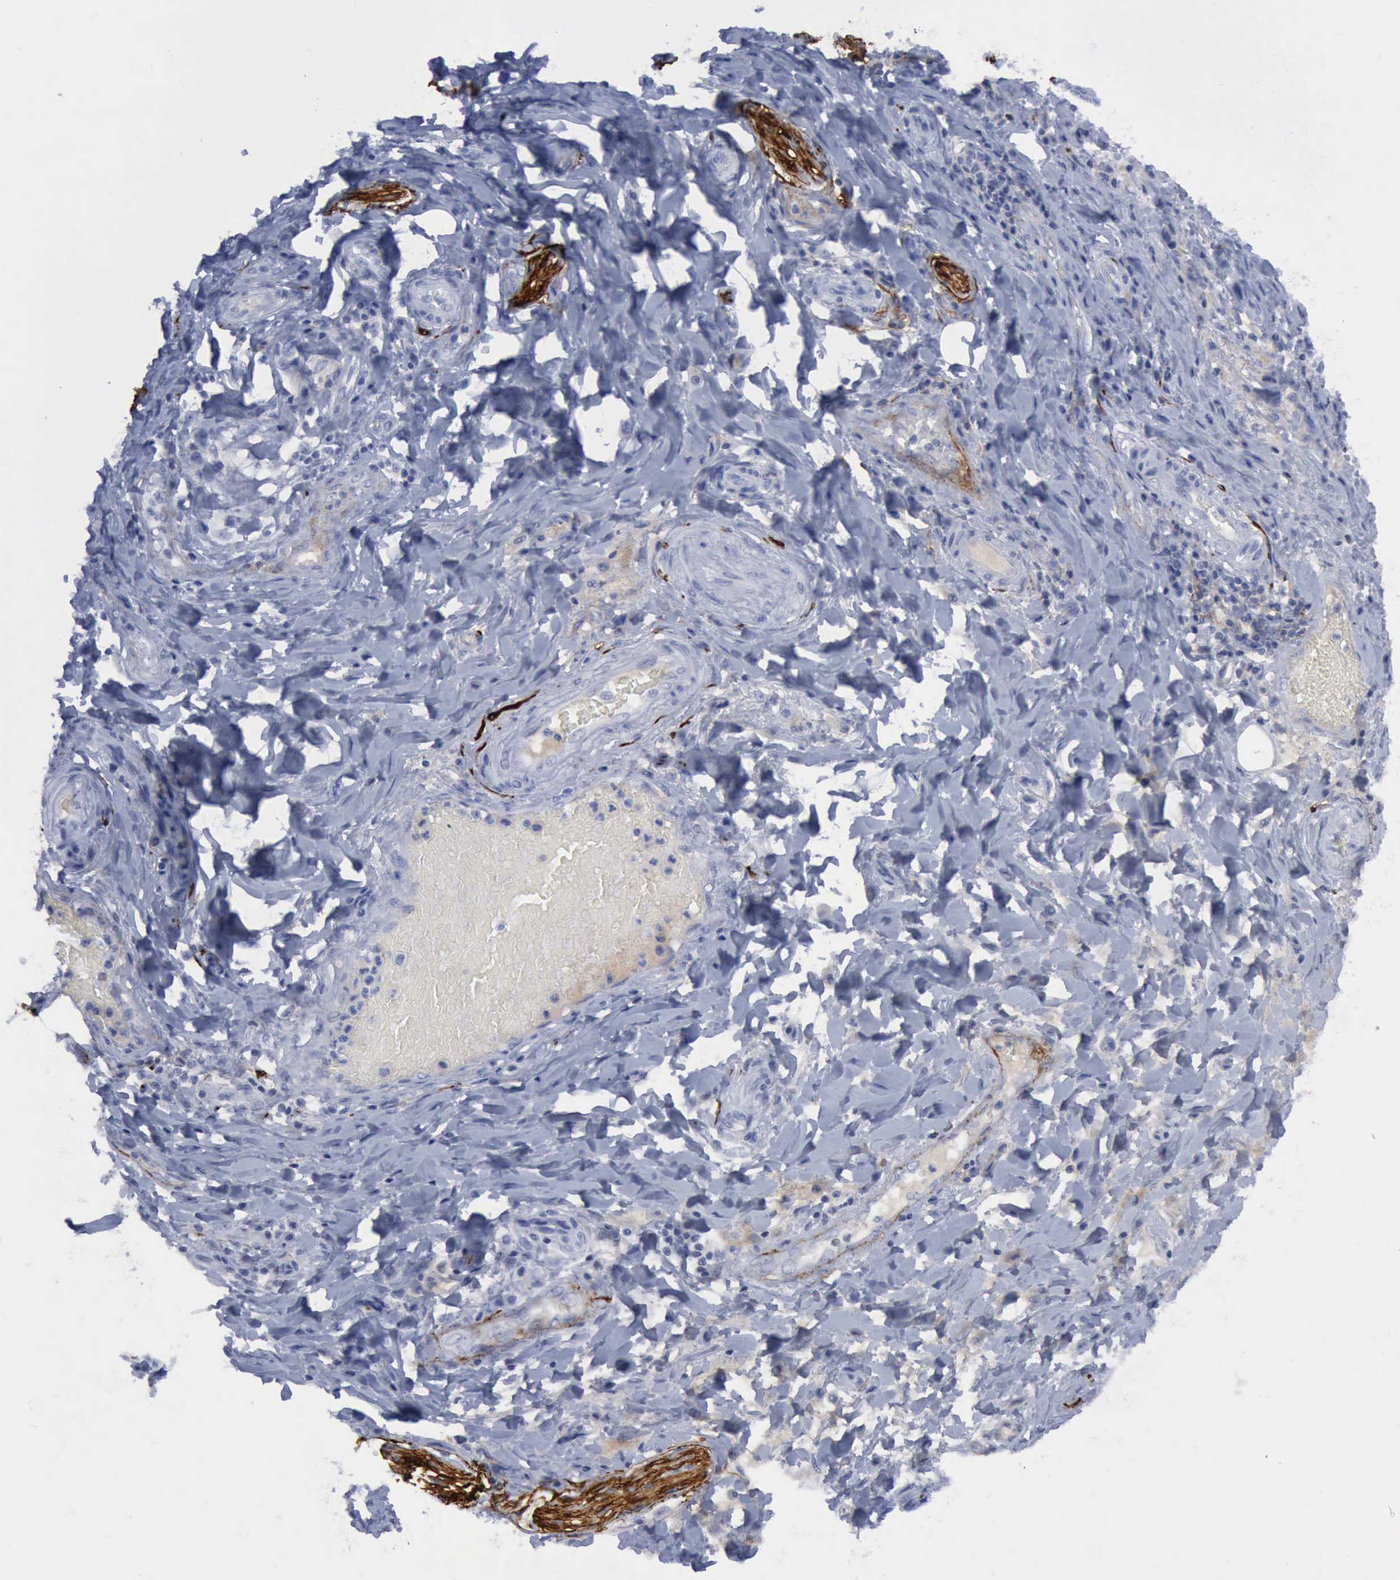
{"staining": {"intensity": "negative", "quantity": "none", "location": "none"}, "tissue": "stomach cancer", "cell_type": "Tumor cells", "image_type": "cancer", "snomed": [{"axis": "morphology", "description": "Adenocarcinoma, NOS"}, {"axis": "topography", "description": "Stomach, upper"}], "caption": "A micrograph of stomach cancer (adenocarcinoma) stained for a protein exhibits no brown staining in tumor cells. (Brightfield microscopy of DAB immunohistochemistry at high magnification).", "gene": "NGFR", "patient": {"sex": "male", "age": 71}}